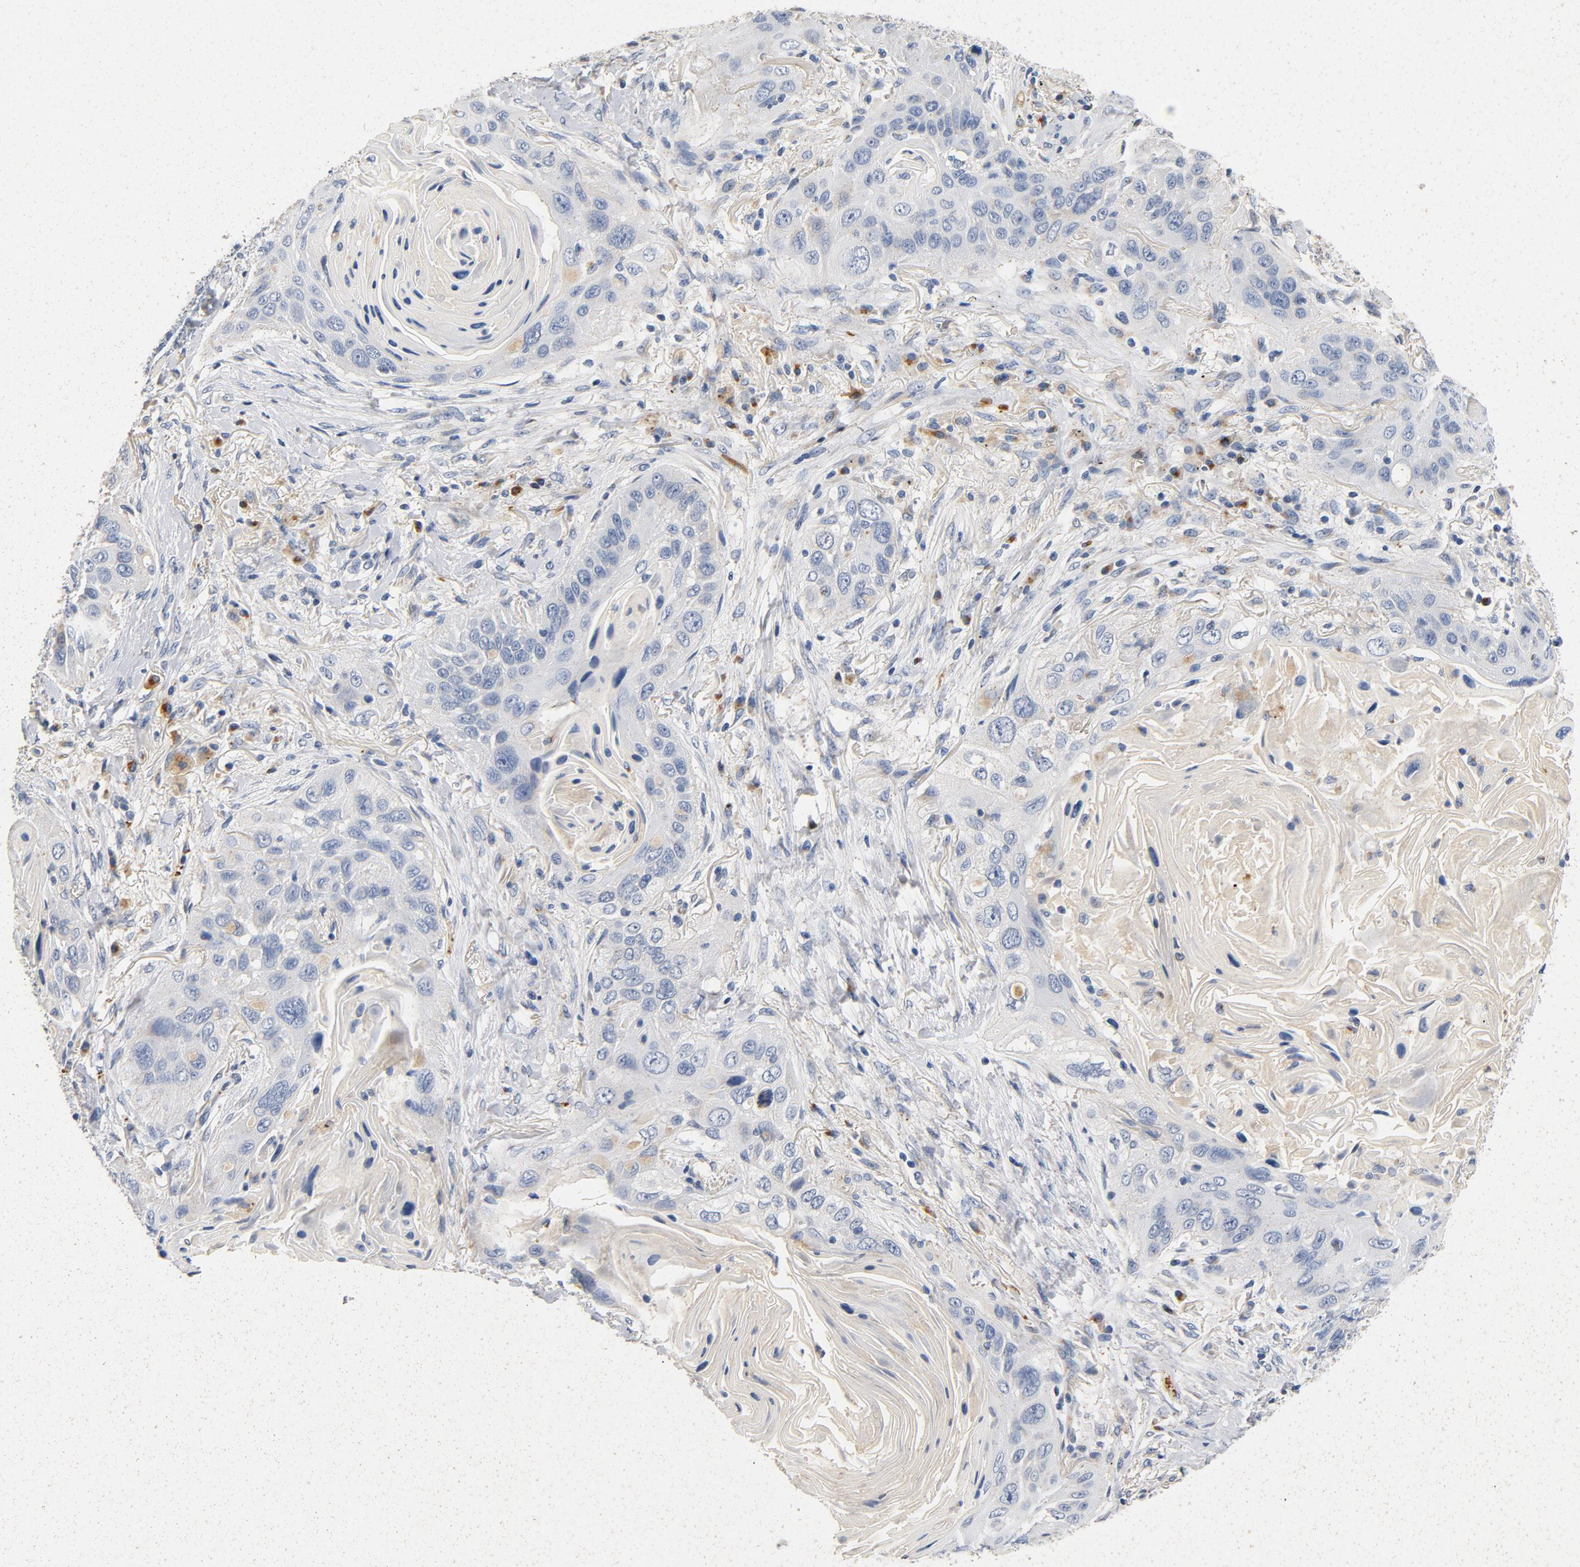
{"staining": {"intensity": "negative", "quantity": "none", "location": "none"}, "tissue": "lung cancer", "cell_type": "Tumor cells", "image_type": "cancer", "snomed": [{"axis": "morphology", "description": "Squamous cell carcinoma, NOS"}, {"axis": "topography", "description": "Lung"}], "caption": "Micrograph shows no protein positivity in tumor cells of squamous cell carcinoma (lung) tissue.", "gene": "LMAN2", "patient": {"sex": "female", "age": 67}}